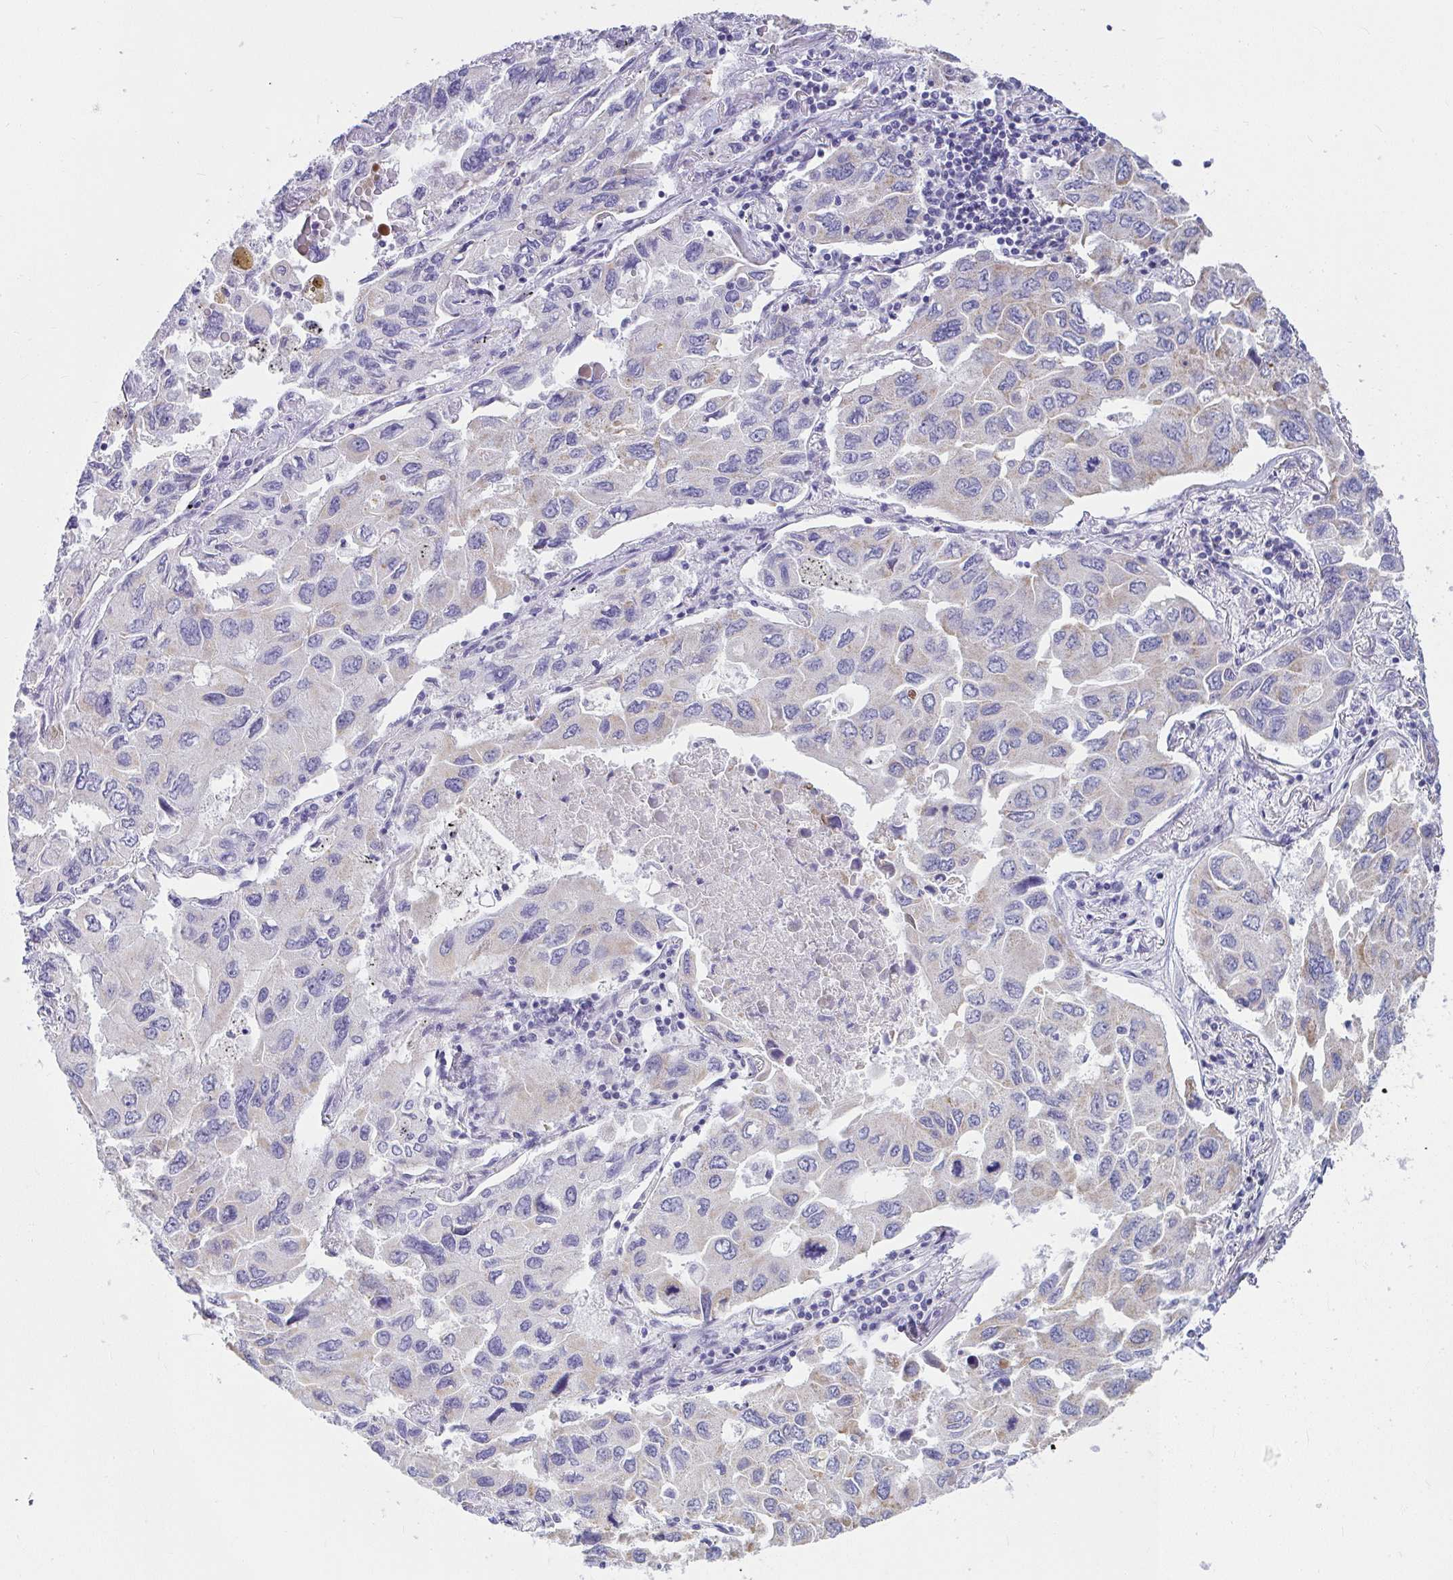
{"staining": {"intensity": "negative", "quantity": "none", "location": "none"}, "tissue": "lung cancer", "cell_type": "Tumor cells", "image_type": "cancer", "snomed": [{"axis": "morphology", "description": "Adenocarcinoma, NOS"}, {"axis": "topography", "description": "Lung"}], "caption": "Tumor cells show no significant positivity in lung adenocarcinoma.", "gene": "SLC6A1", "patient": {"sex": "male", "age": 64}}